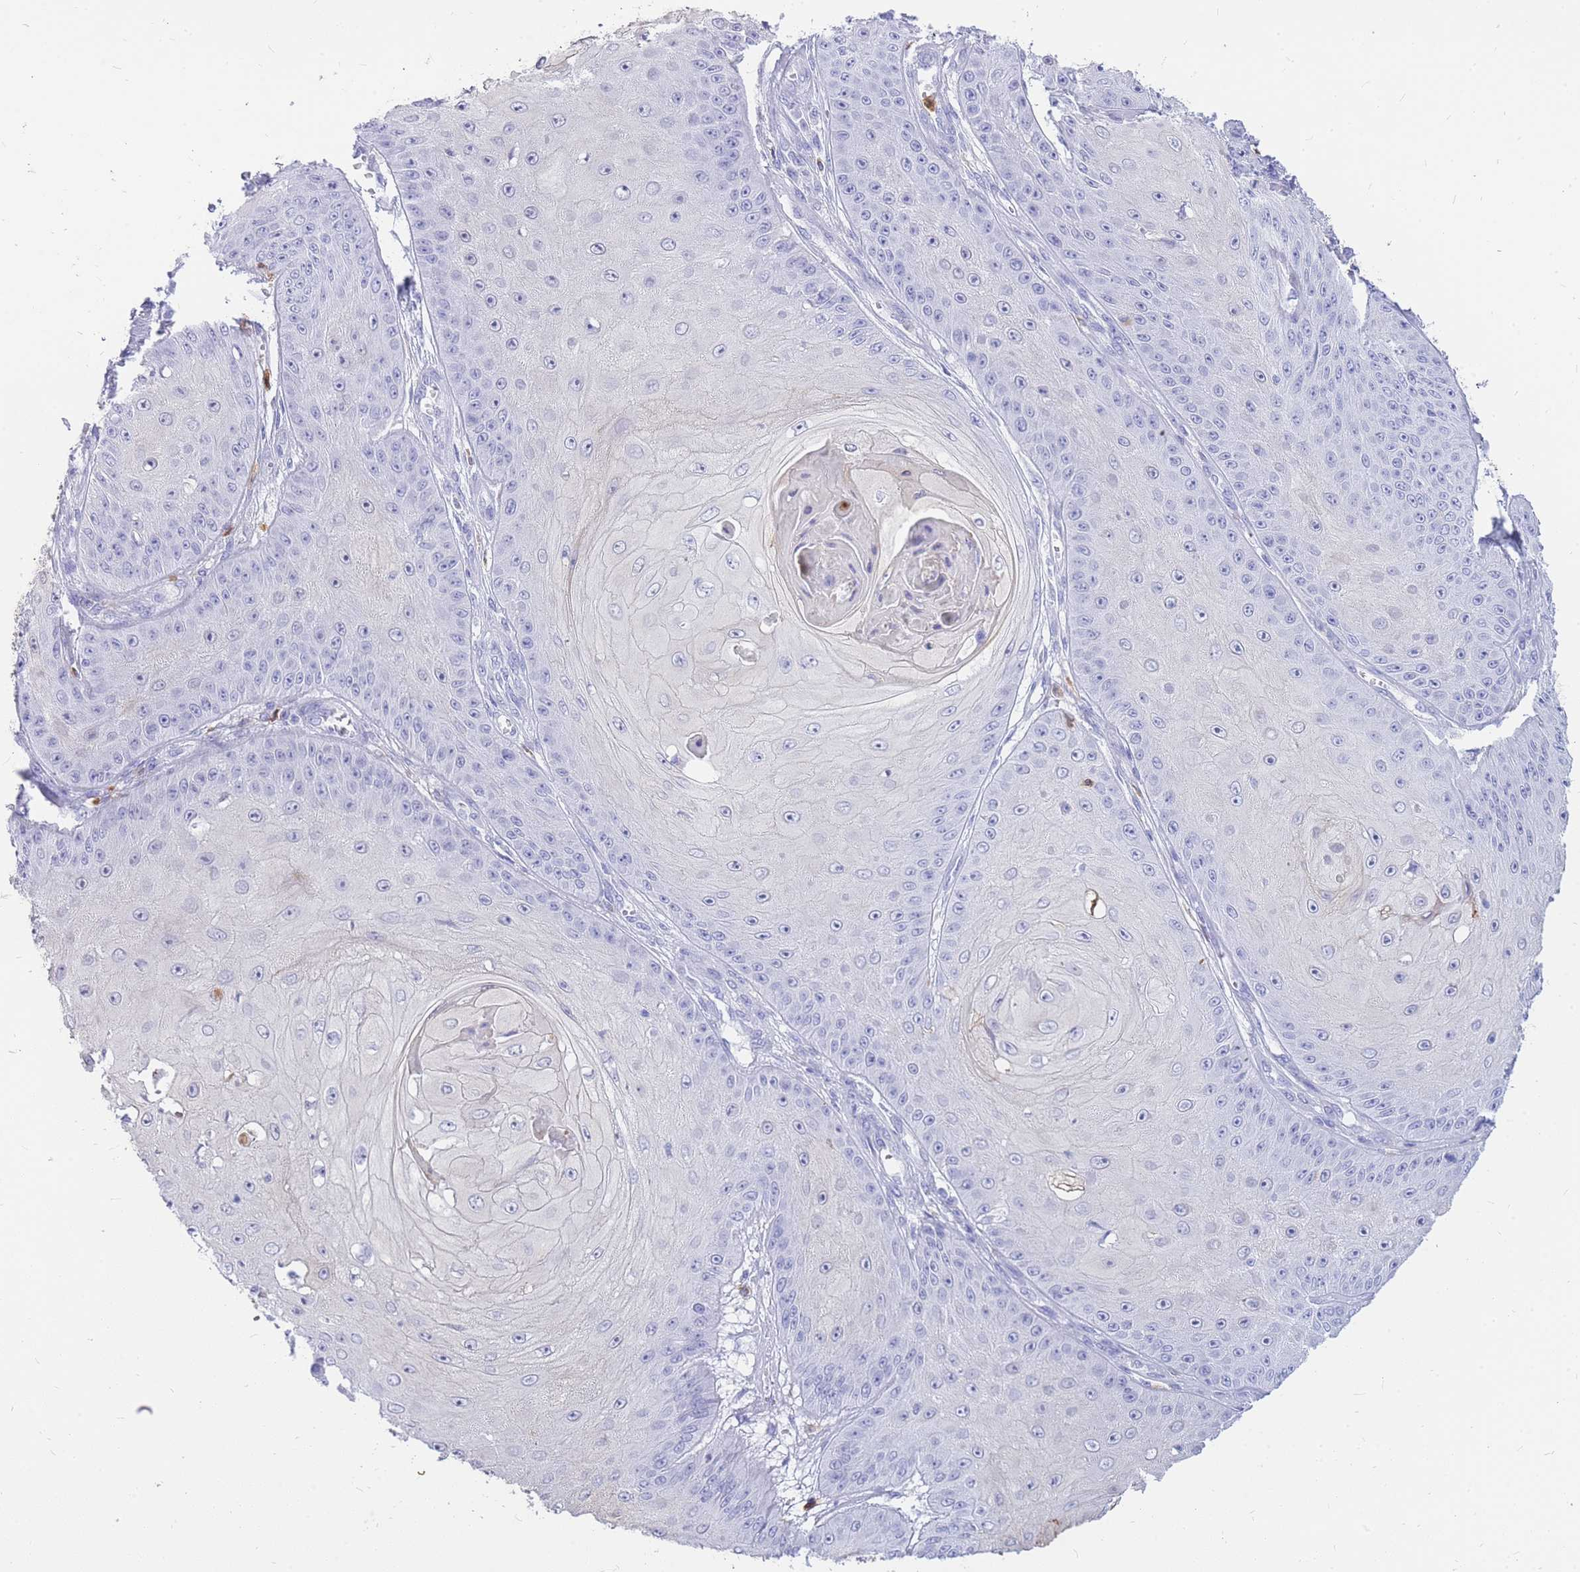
{"staining": {"intensity": "negative", "quantity": "none", "location": "none"}, "tissue": "skin cancer", "cell_type": "Tumor cells", "image_type": "cancer", "snomed": [{"axis": "morphology", "description": "Squamous cell carcinoma, NOS"}, {"axis": "topography", "description": "Skin"}], "caption": "Immunohistochemistry of skin cancer (squamous cell carcinoma) shows no staining in tumor cells. The staining is performed using DAB brown chromogen with nuclei counter-stained in using hematoxylin.", "gene": "HERC1", "patient": {"sex": "male", "age": 70}}